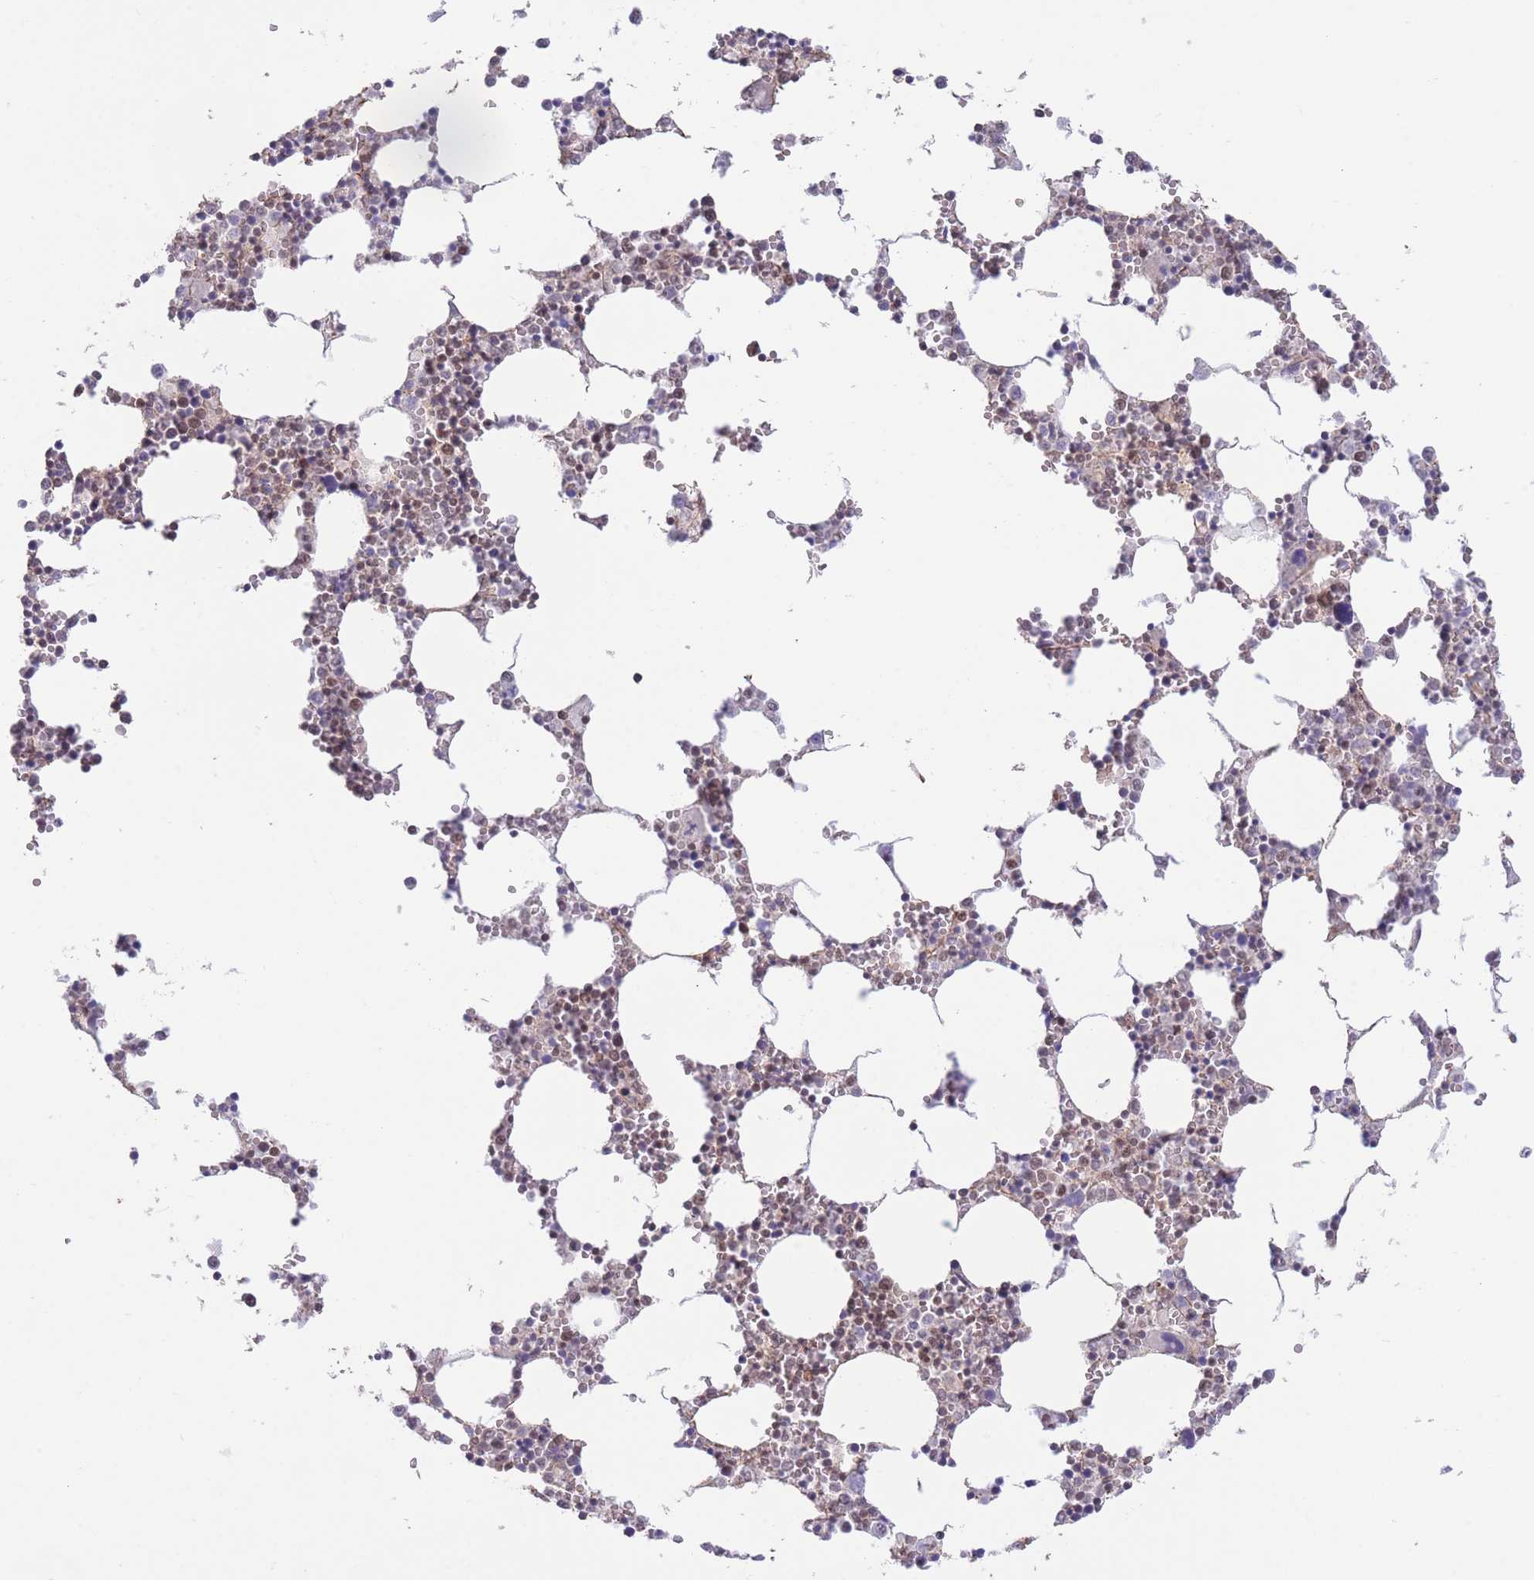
{"staining": {"intensity": "moderate", "quantity": "<25%", "location": "nuclear"}, "tissue": "bone marrow", "cell_type": "Hematopoietic cells", "image_type": "normal", "snomed": [{"axis": "morphology", "description": "Normal tissue, NOS"}, {"axis": "topography", "description": "Bone marrow"}], "caption": "Normal bone marrow displays moderate nuclear expression in about <25% of hematopoietic cells.", "gene": "CARD8", "patient": {"sex": "female", "age": 64}}